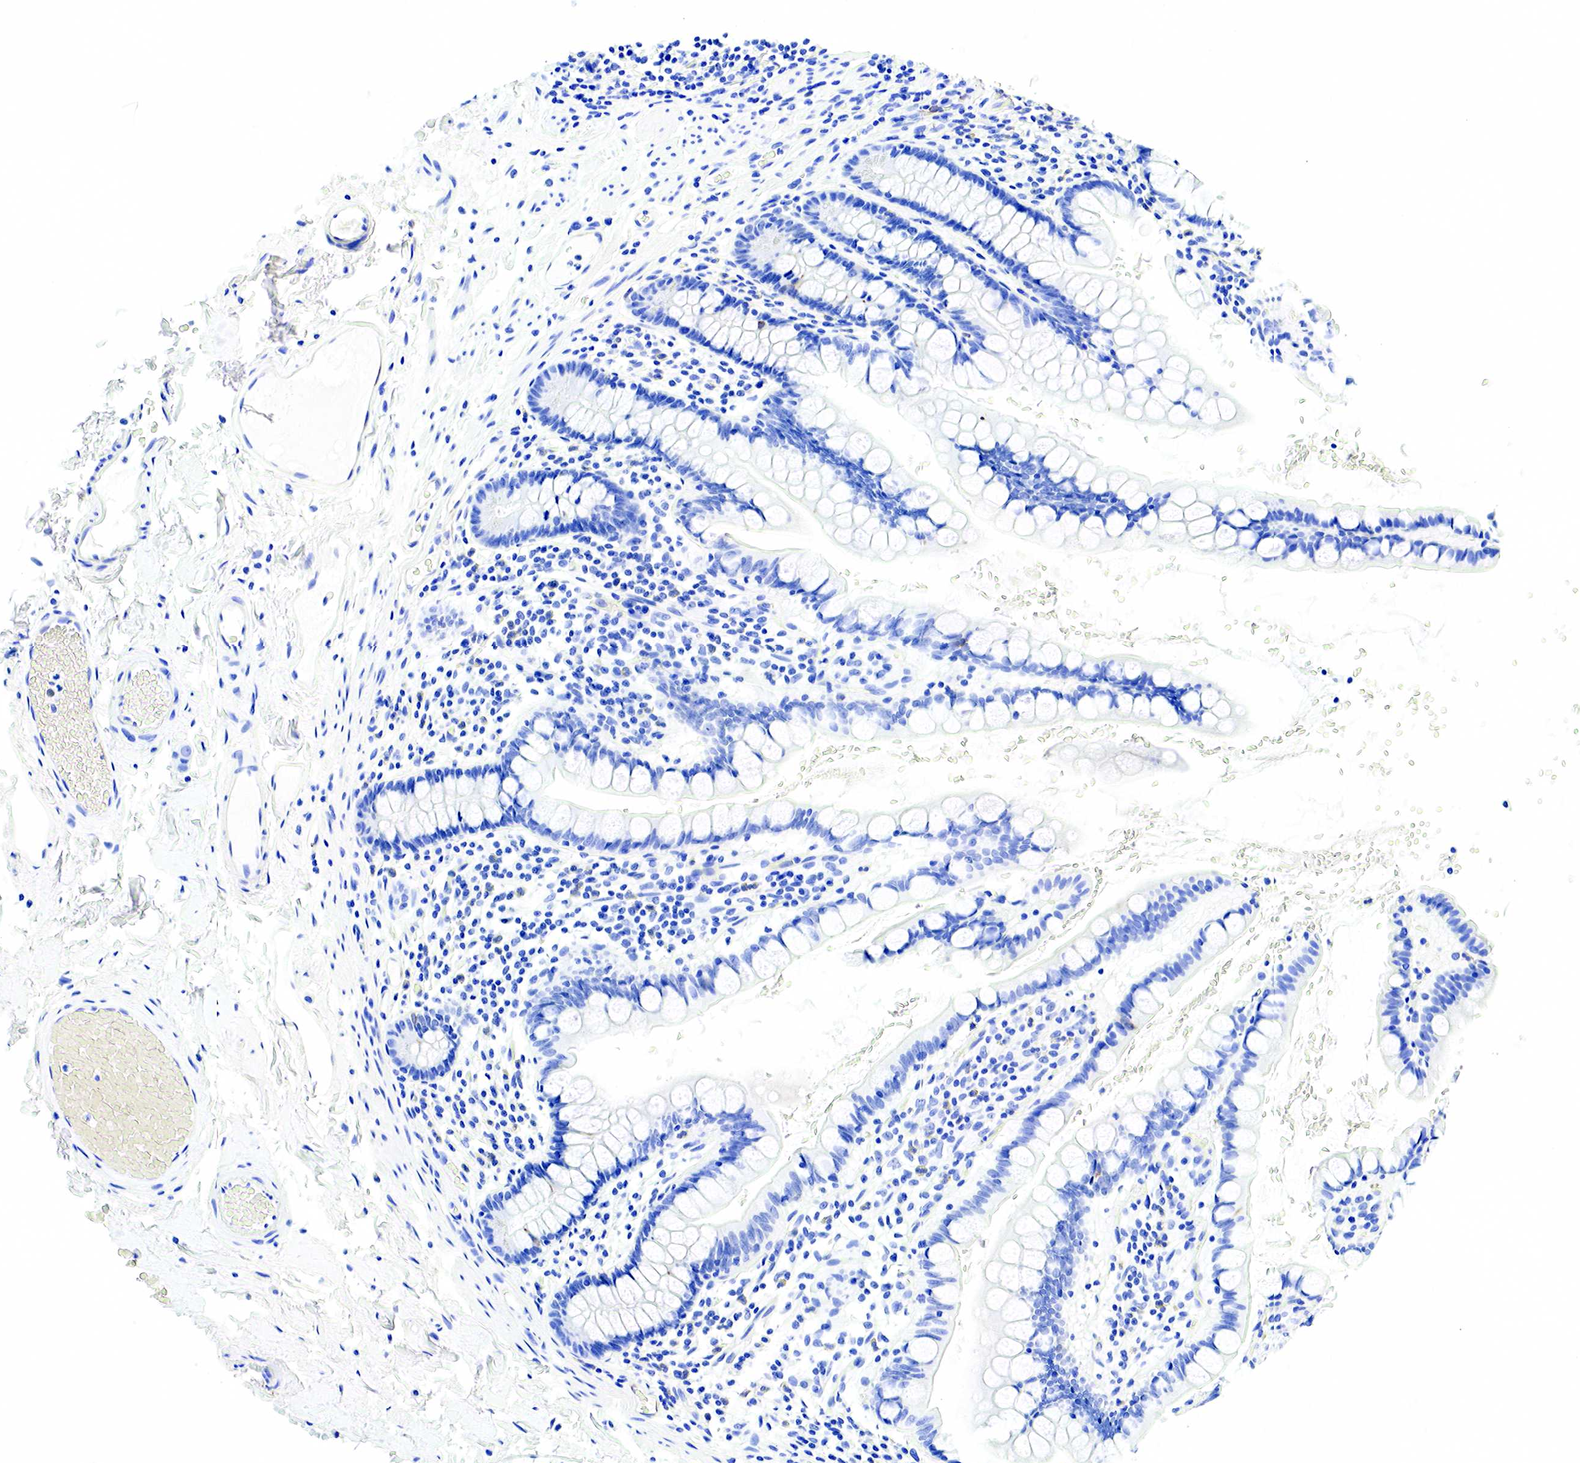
{"staining": {"intensity": "negative", "quantity": "none", "location": "none"}, "tissue": "colon", "cell_type": "Endothelial cells", "image_type": "normal", "snomed": [{"axis": "morphology", "description": "Normal tissue, NOS"}, {"axis": "topography", "description": "Colon"}], "caption": "IHC image of benign human colon stained for a protein (brown), which shows no positivity in endothelial cells.", "gene": "KRT7", "patient": {"sex": "male", "age": 54}}